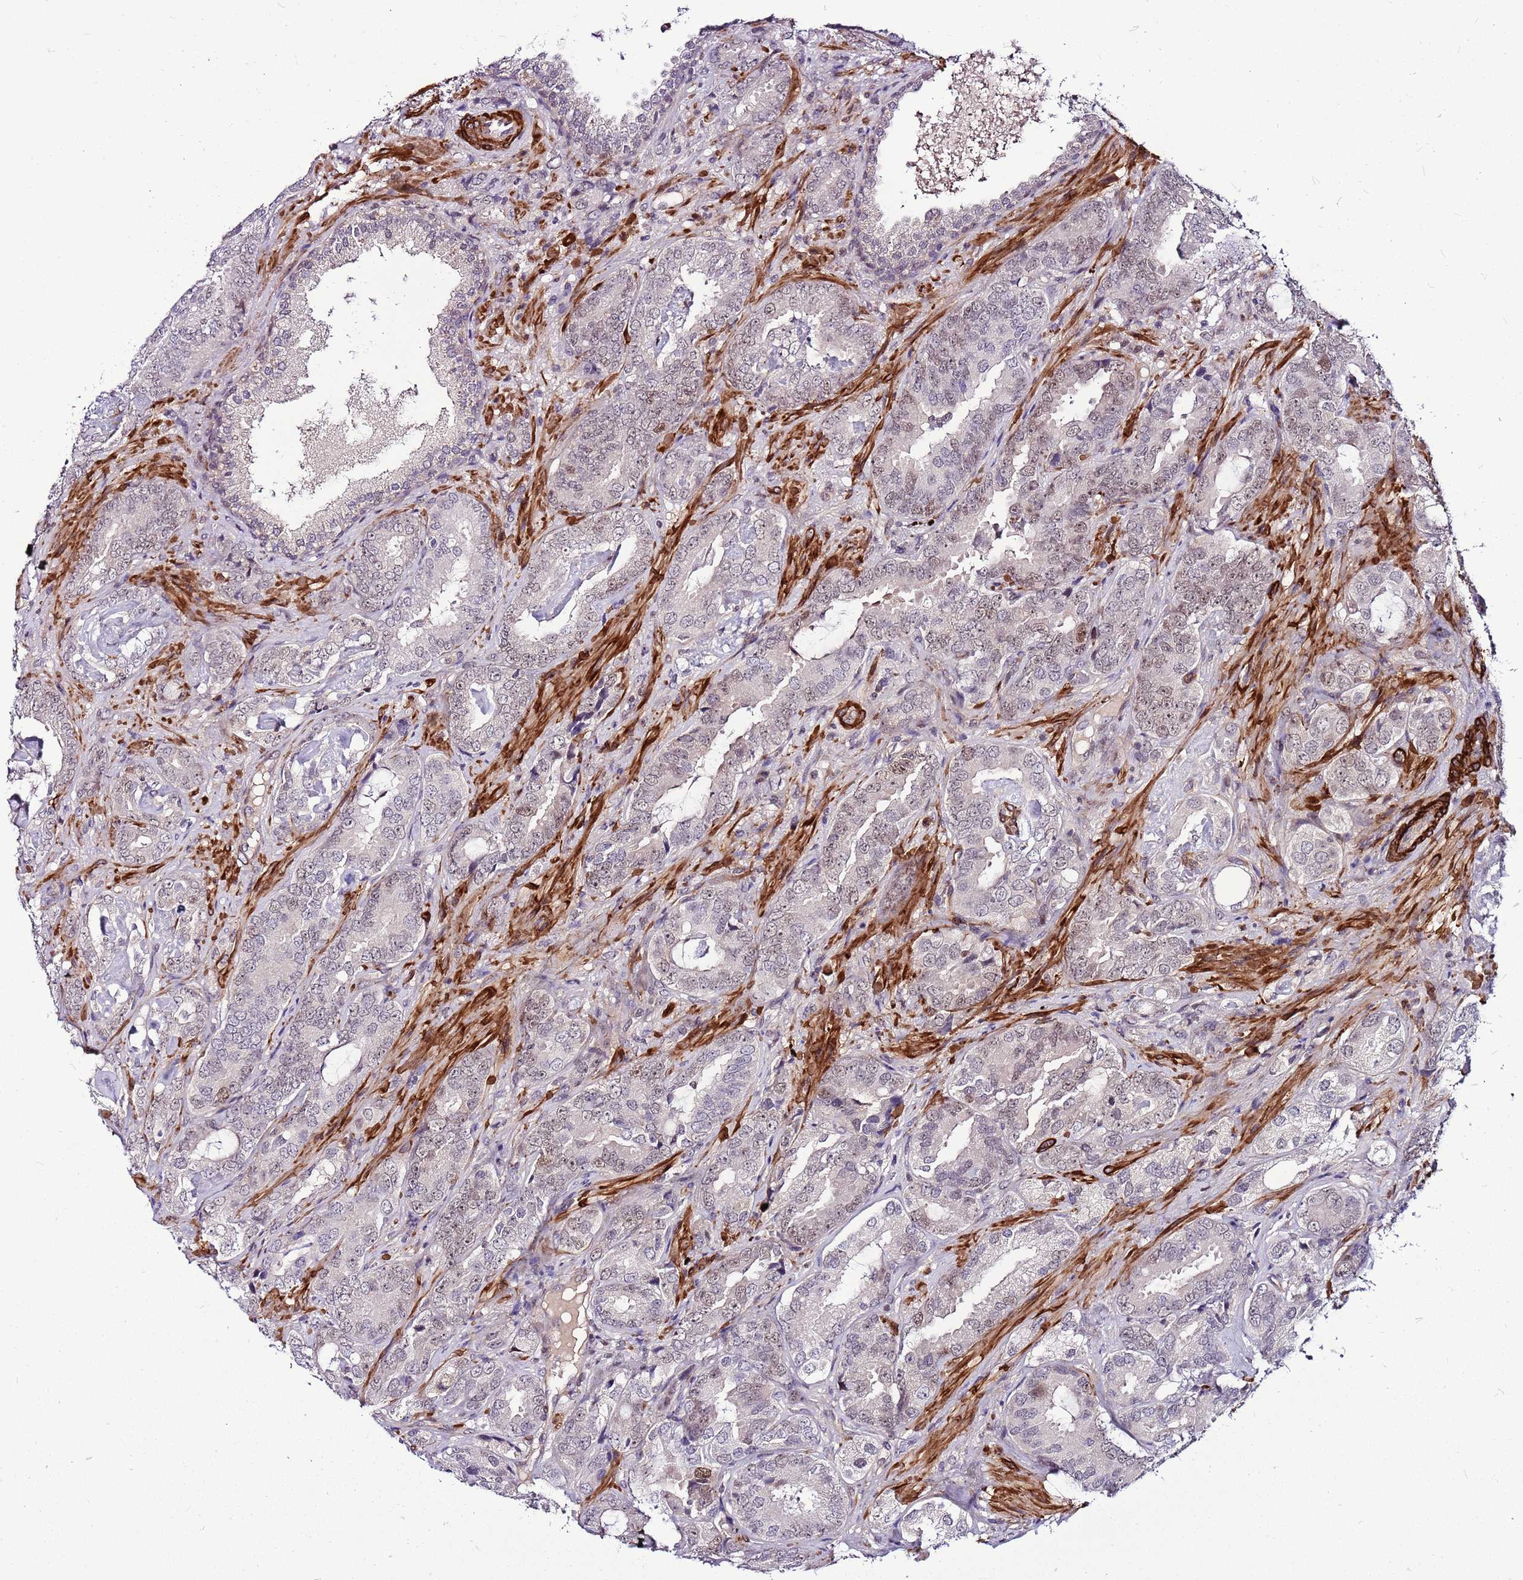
{"staining": {"intensity": "moderate", "quantity": "<25%", "location": "nuclear"}, "tissue": "prostate cancer", "cell_type": "Tumor cells", "image_type": "cancer", "snomed": [{"axis": "morphology", "description": "Adenocarcinoma, High grade"}, {"axis": "topography", "description": "Prostate"}], "caption": "Adenocarcinoma (high-grade) (prostate) was stained to show a protein in brown. There is low levels of moderate nuclear expression in approximately <25% of tumor cells.", "gene": "POLE3", "patient": {"sex": "male", "age": 71}}